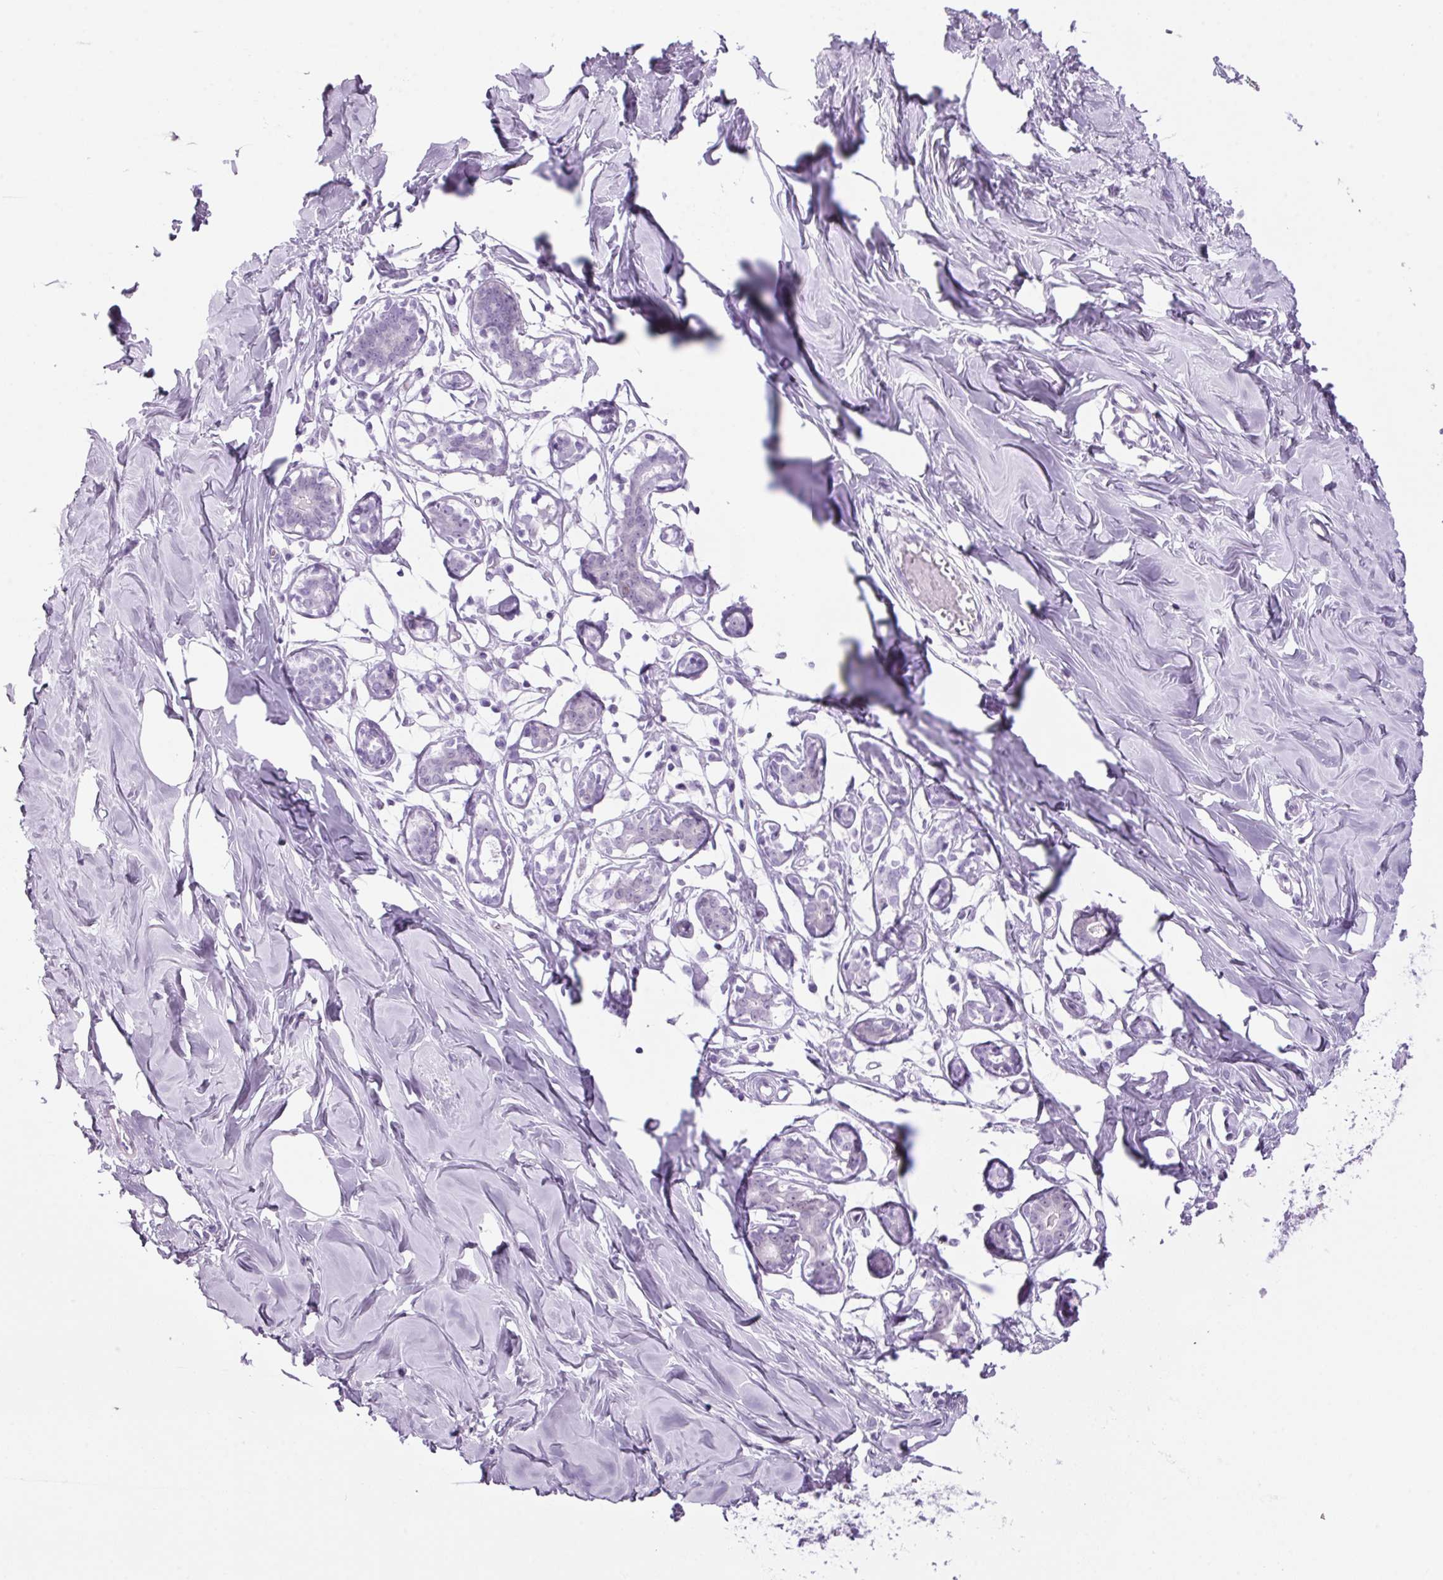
{"staining": {"intensity": "negative", "quantity": "none", "location": "none"}, "tissue": "breast", "cell_type": "Adipocytes", "image_type": "normal", "snomed": [{"axis": "morphology", "description": "Normal tissue, NOS"}, {"axis": "topography", "description": "Breast"}], "caption": "The immunohistochemistry (IHC) photomicrograph has no significant staining in adipocytes of breast.", "gene": "PPP1R1A", "patient": {"sex": "female", "age": 27}}